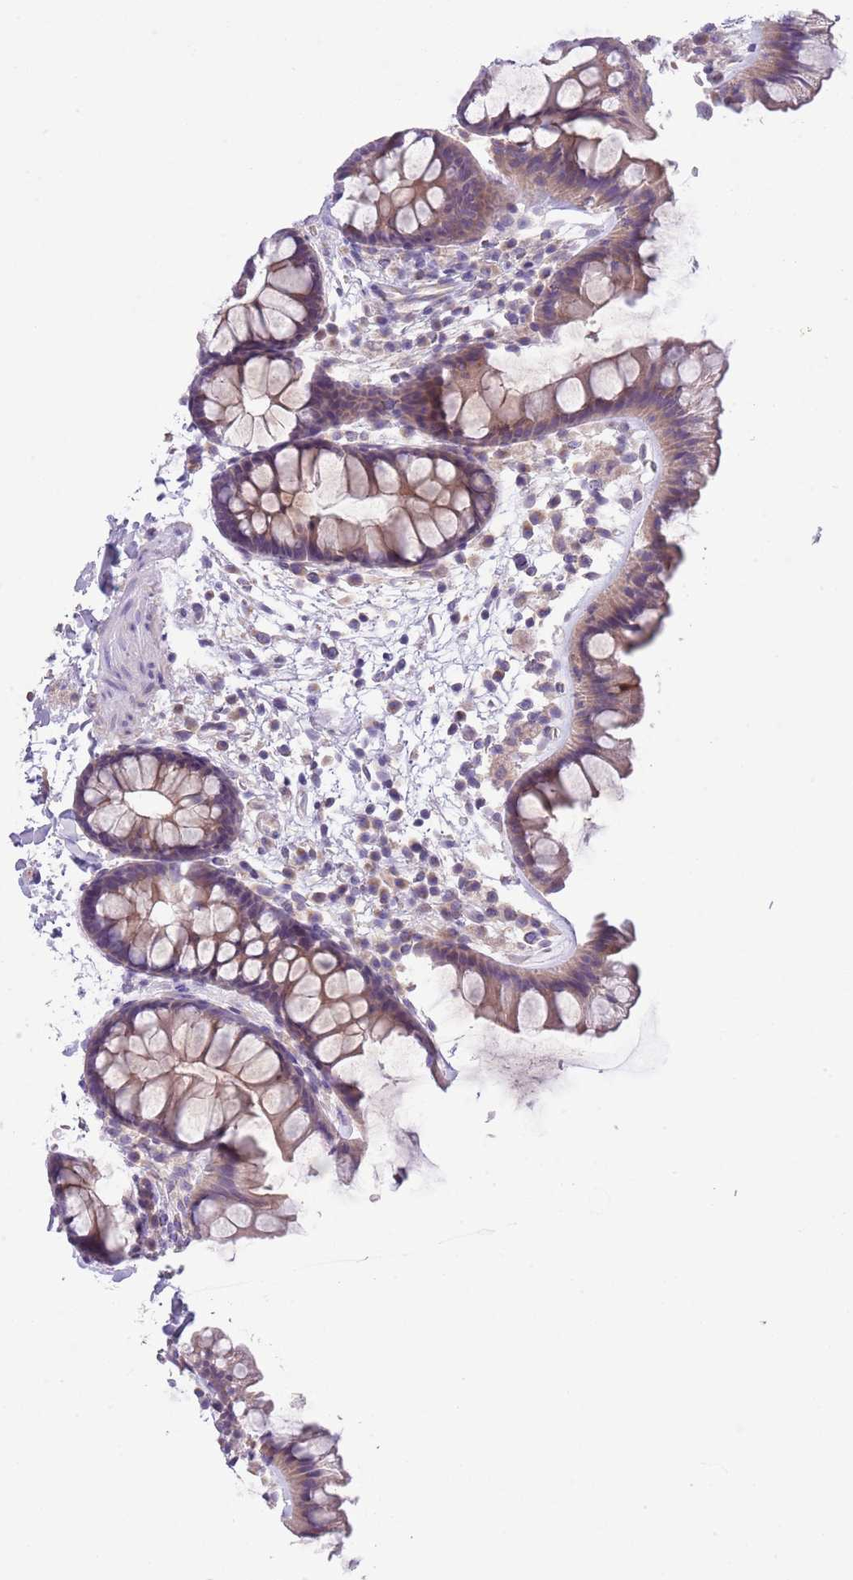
{"staining": {"intensity": "weak", "quantity": ">75%", "location": "cytoplasmic/membranous"}, "tissue": "colon", "cell_type": "Endothelial cells", "image_type": "normal", "snomed": [{"axis": "morphology", "description": "Normal tissue, NOS"}, {"axis": "topography", "description": "Colon"}], "caption": "A brown stain shows weak cytoplasmic/membranous expression of a protein in endothelial cells of normal human colon. (DAB (3,3'-diaminobenzidine) IHC with brightfield microscopy, high magnification).", "gene": "ZFP2", "patient": {"sex": "female", "age": 62}}